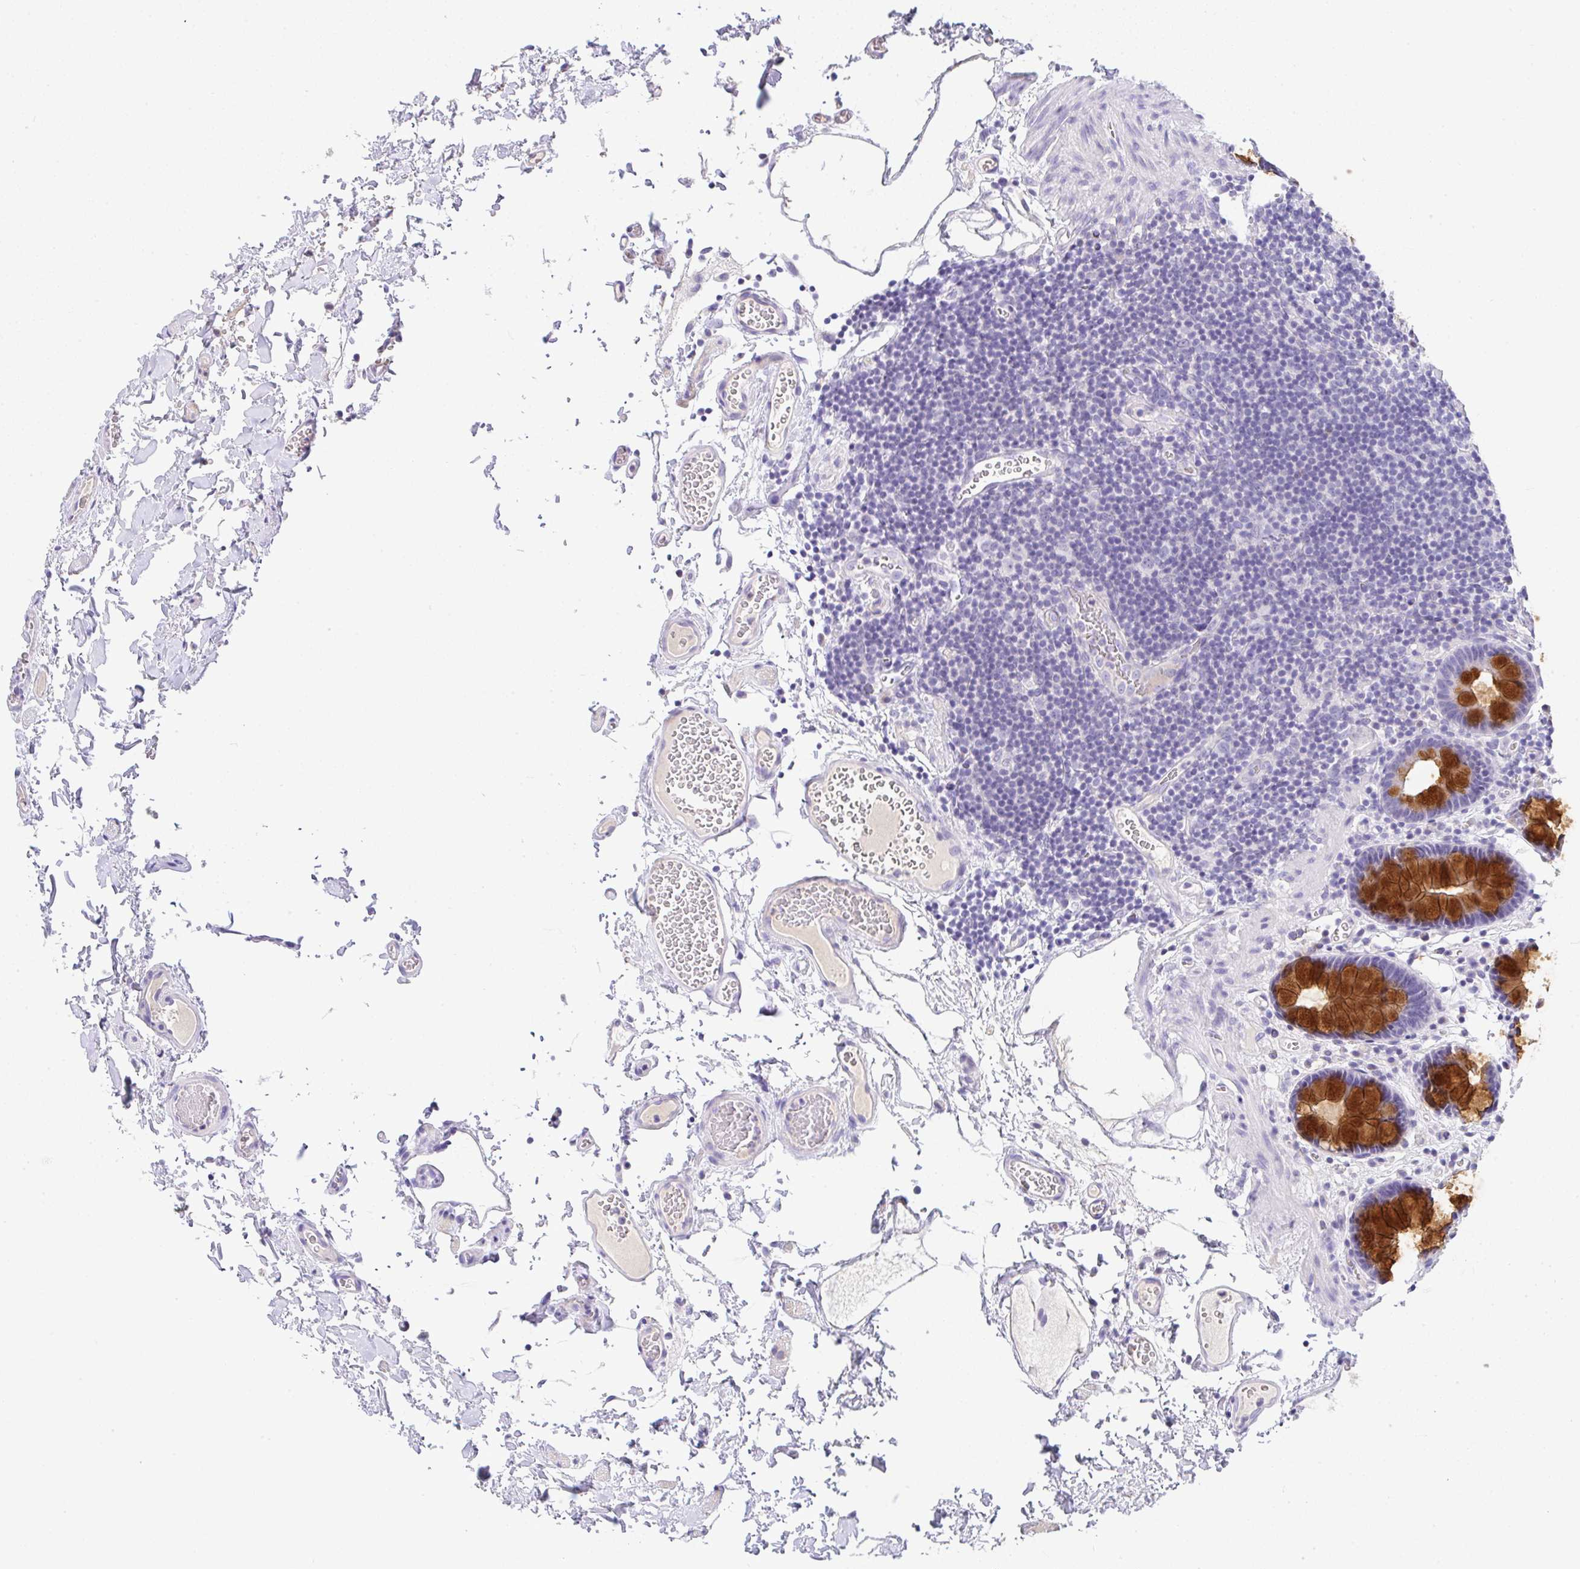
{"staining": {"intensity": "negative", "quantity": "none", "location": "none"}, "tissue": "colon", "cell_type": "Endothelial cells", "image_type": "normal", "snomed": [{"axis": "morphology", "description": "Normal tissue, NOS"}, {"axis": "topography", "description": "Colon"}, {"axis": "topography", "description": "Peripheral nerve tissue"}], "caption": "This is an immunohistochemistry photomicrograph of benign human colon. There is no expression in endothelial cells.", "gene": "SERPINE3", "patient": {"sex": "male", "age": 84}}